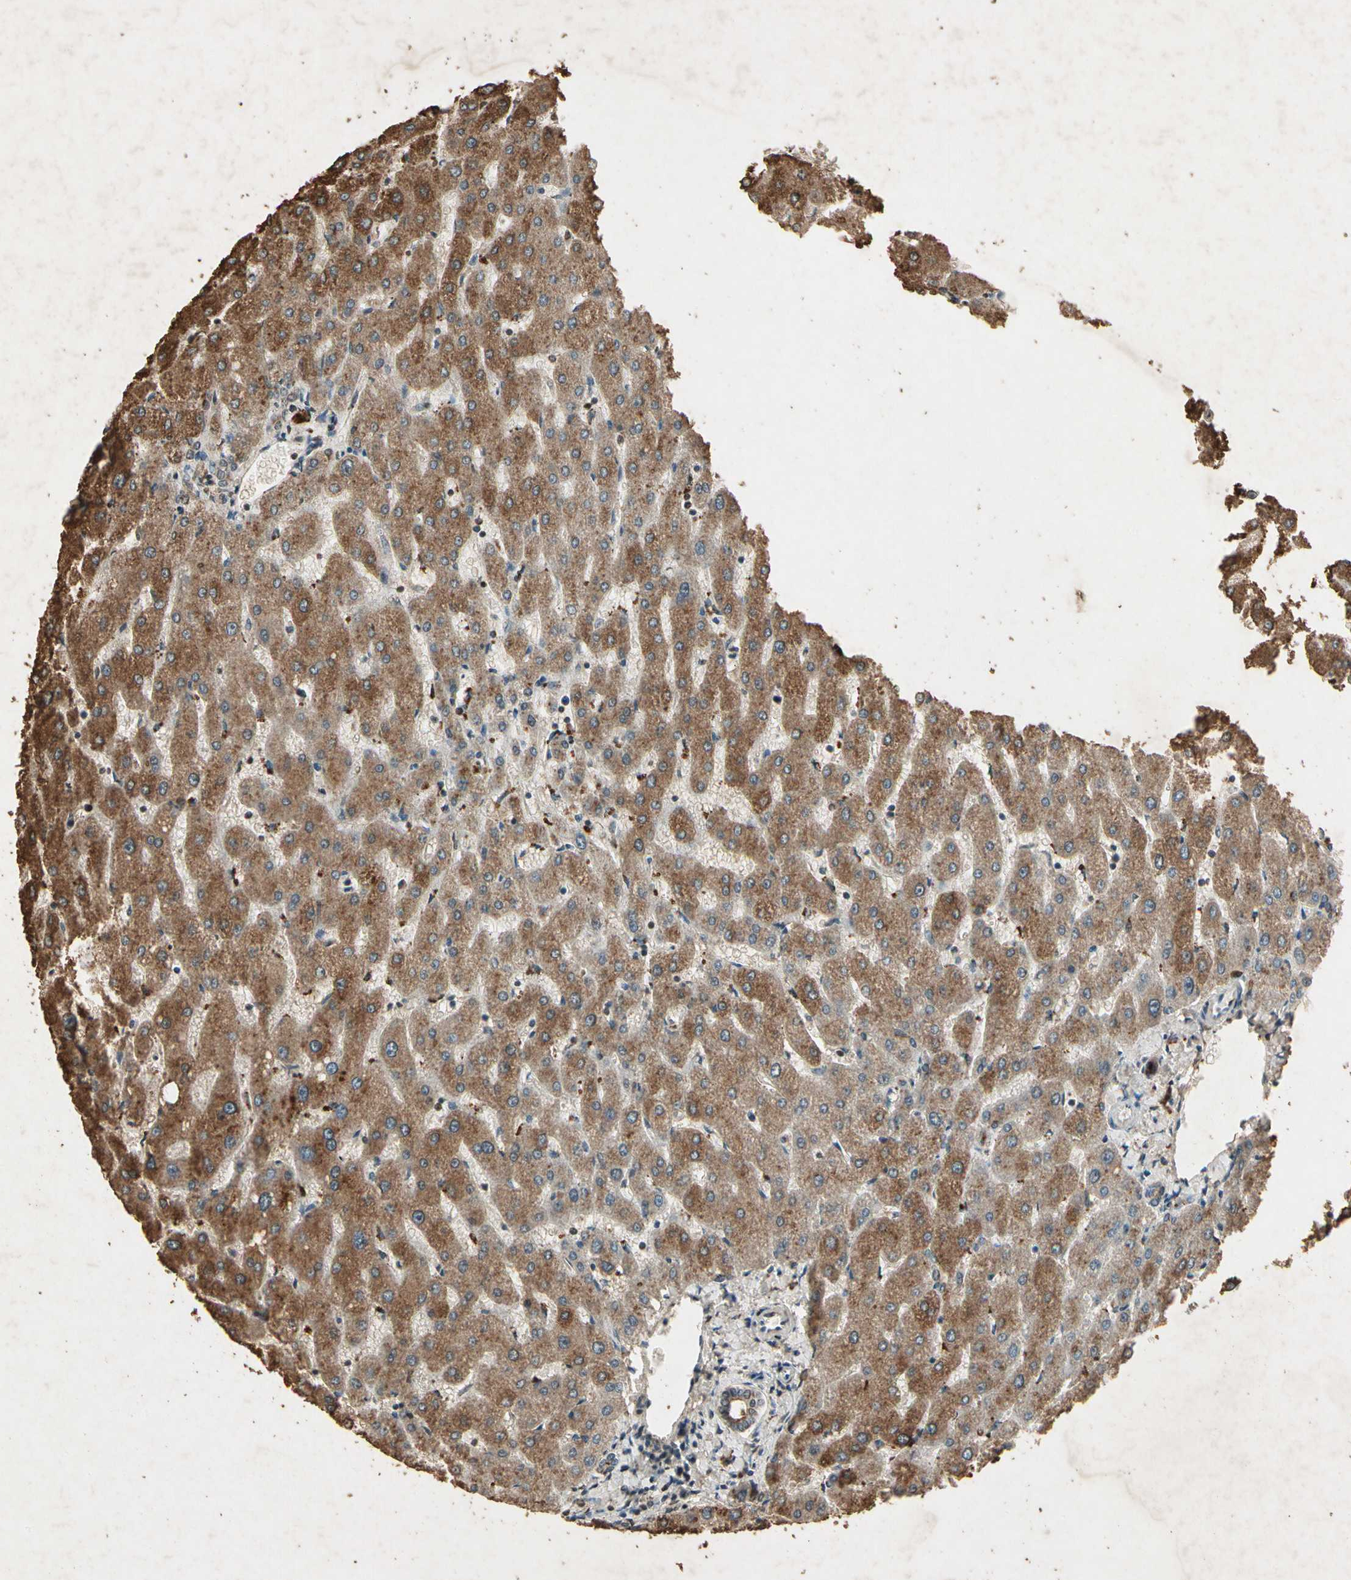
{"staining": {"intensity": "moderate", "quantity": ">75%", "location": "cytoplasmic/membranous"}, "tissue": "liver", "cell_type": "Cholangiocytes", "image_type": "normal", "snomed": [{"axis": "morphology", "description": "Normal tissue, NOS"}, {"axis": "topography", "description": "Liver"}], "caption": "Immunohistochemical staining of benign human liver exhibits >75% levels of moderate cytoplasmic/membranous protein staining in approximately >75% of cholangiocytes.", "gene": "GC", "patient": {"sex": "male", "age": 67}}